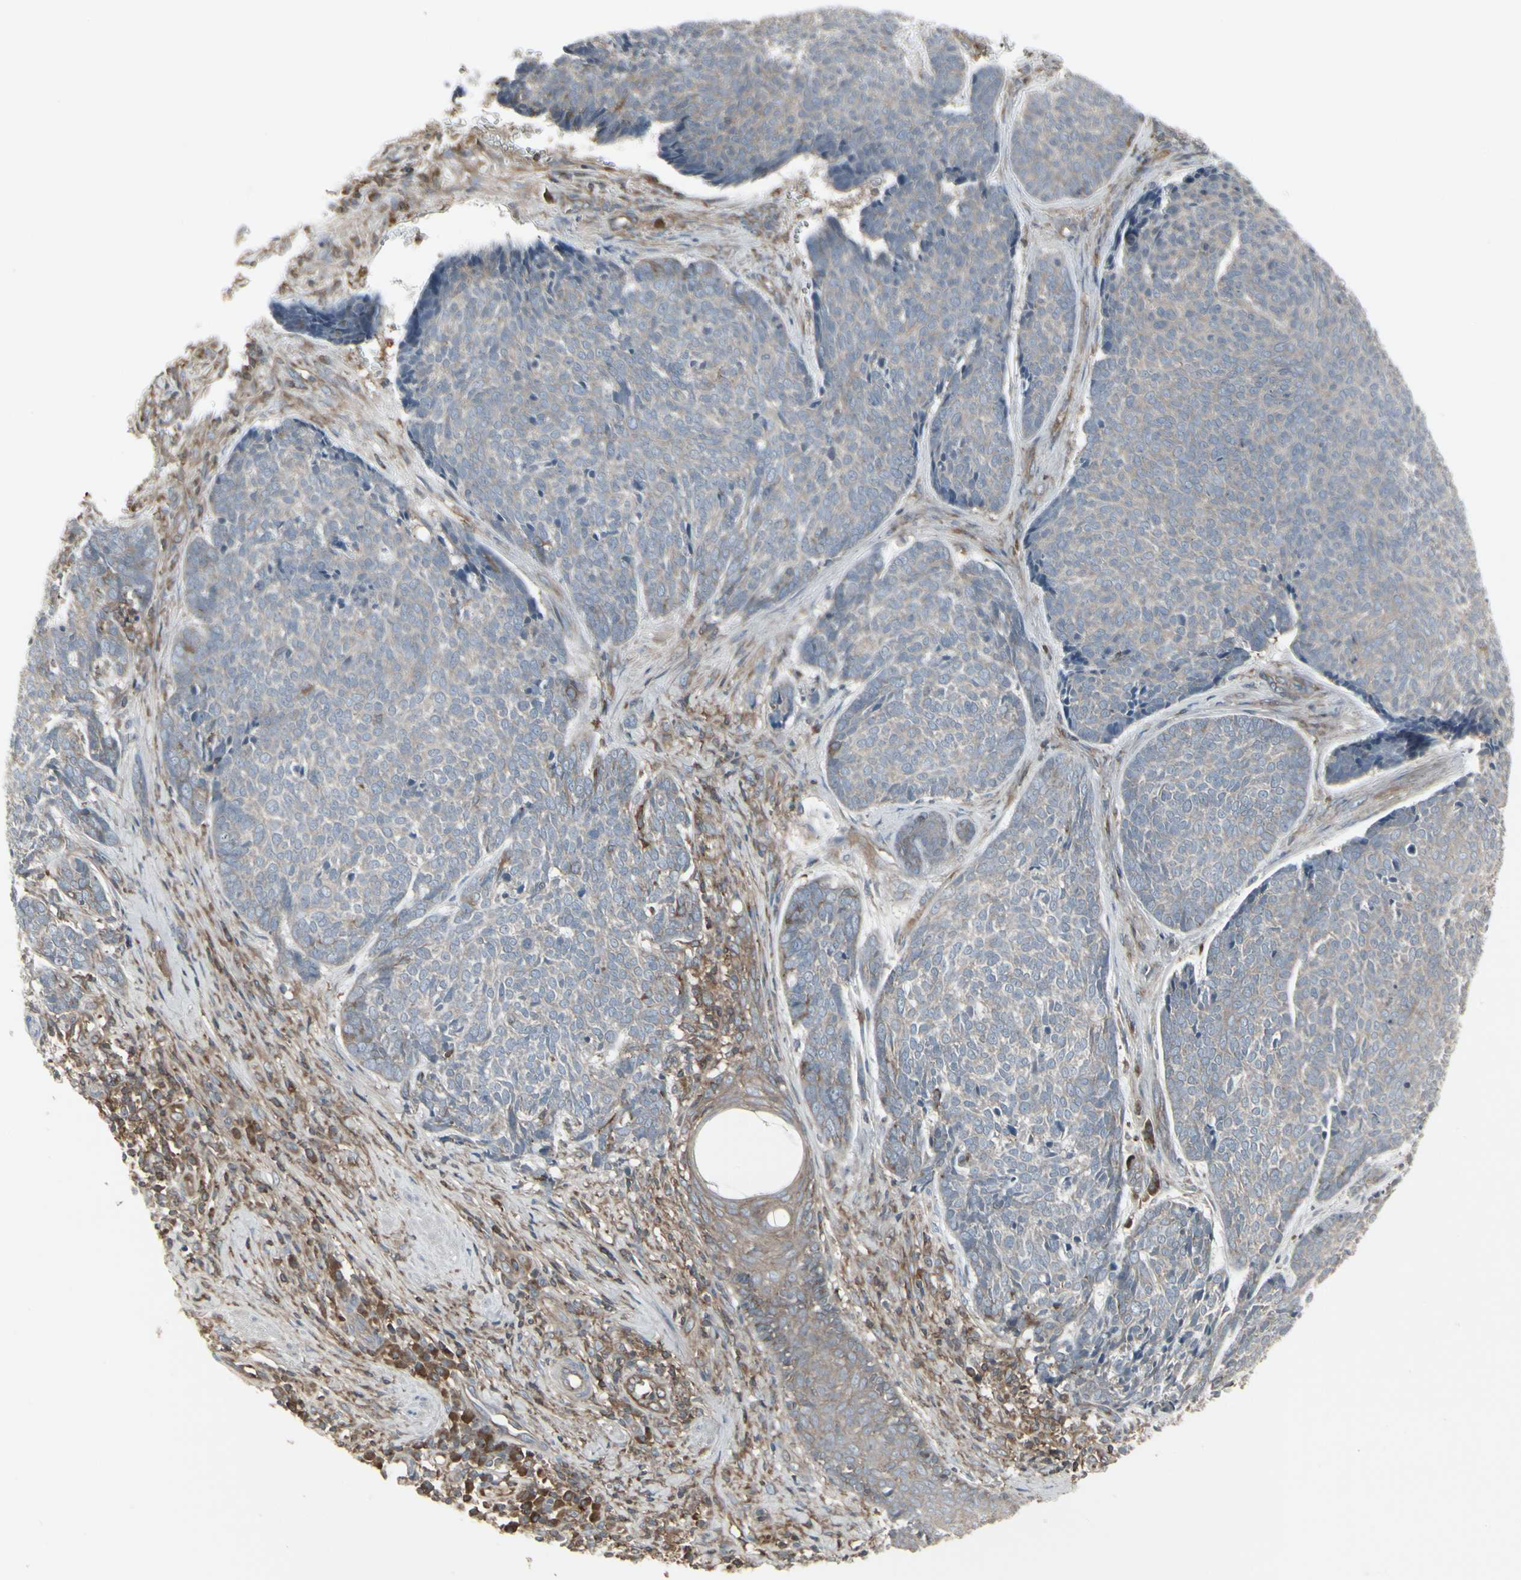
{"staining": {"intensity": "weak", "quantity": ">75%", "location": "cytoplasmic/membranous"}, "tissue": "skin cancer", "cell_type": "Tumor cells", "image_type": "cancer", "snomed": [{"axis": "morphology", "description": "Basal cell carcinoma"}, {"axis": "topography", "description": "Skin"}], "caption": "Immunohistochemistry (IHC) histopathology image of neoplastic tissue: basal cell carcinoma (skin) stained using immunohistochemistry (IHC) shows low levels of weak protein expression localized specifically in the cytoplasmic/membranous of tumor cells, appearing as a cytoplasmic/membranous brown color.", "gene": "EPS15", "patient": {"sex": "male", "age": 84}}